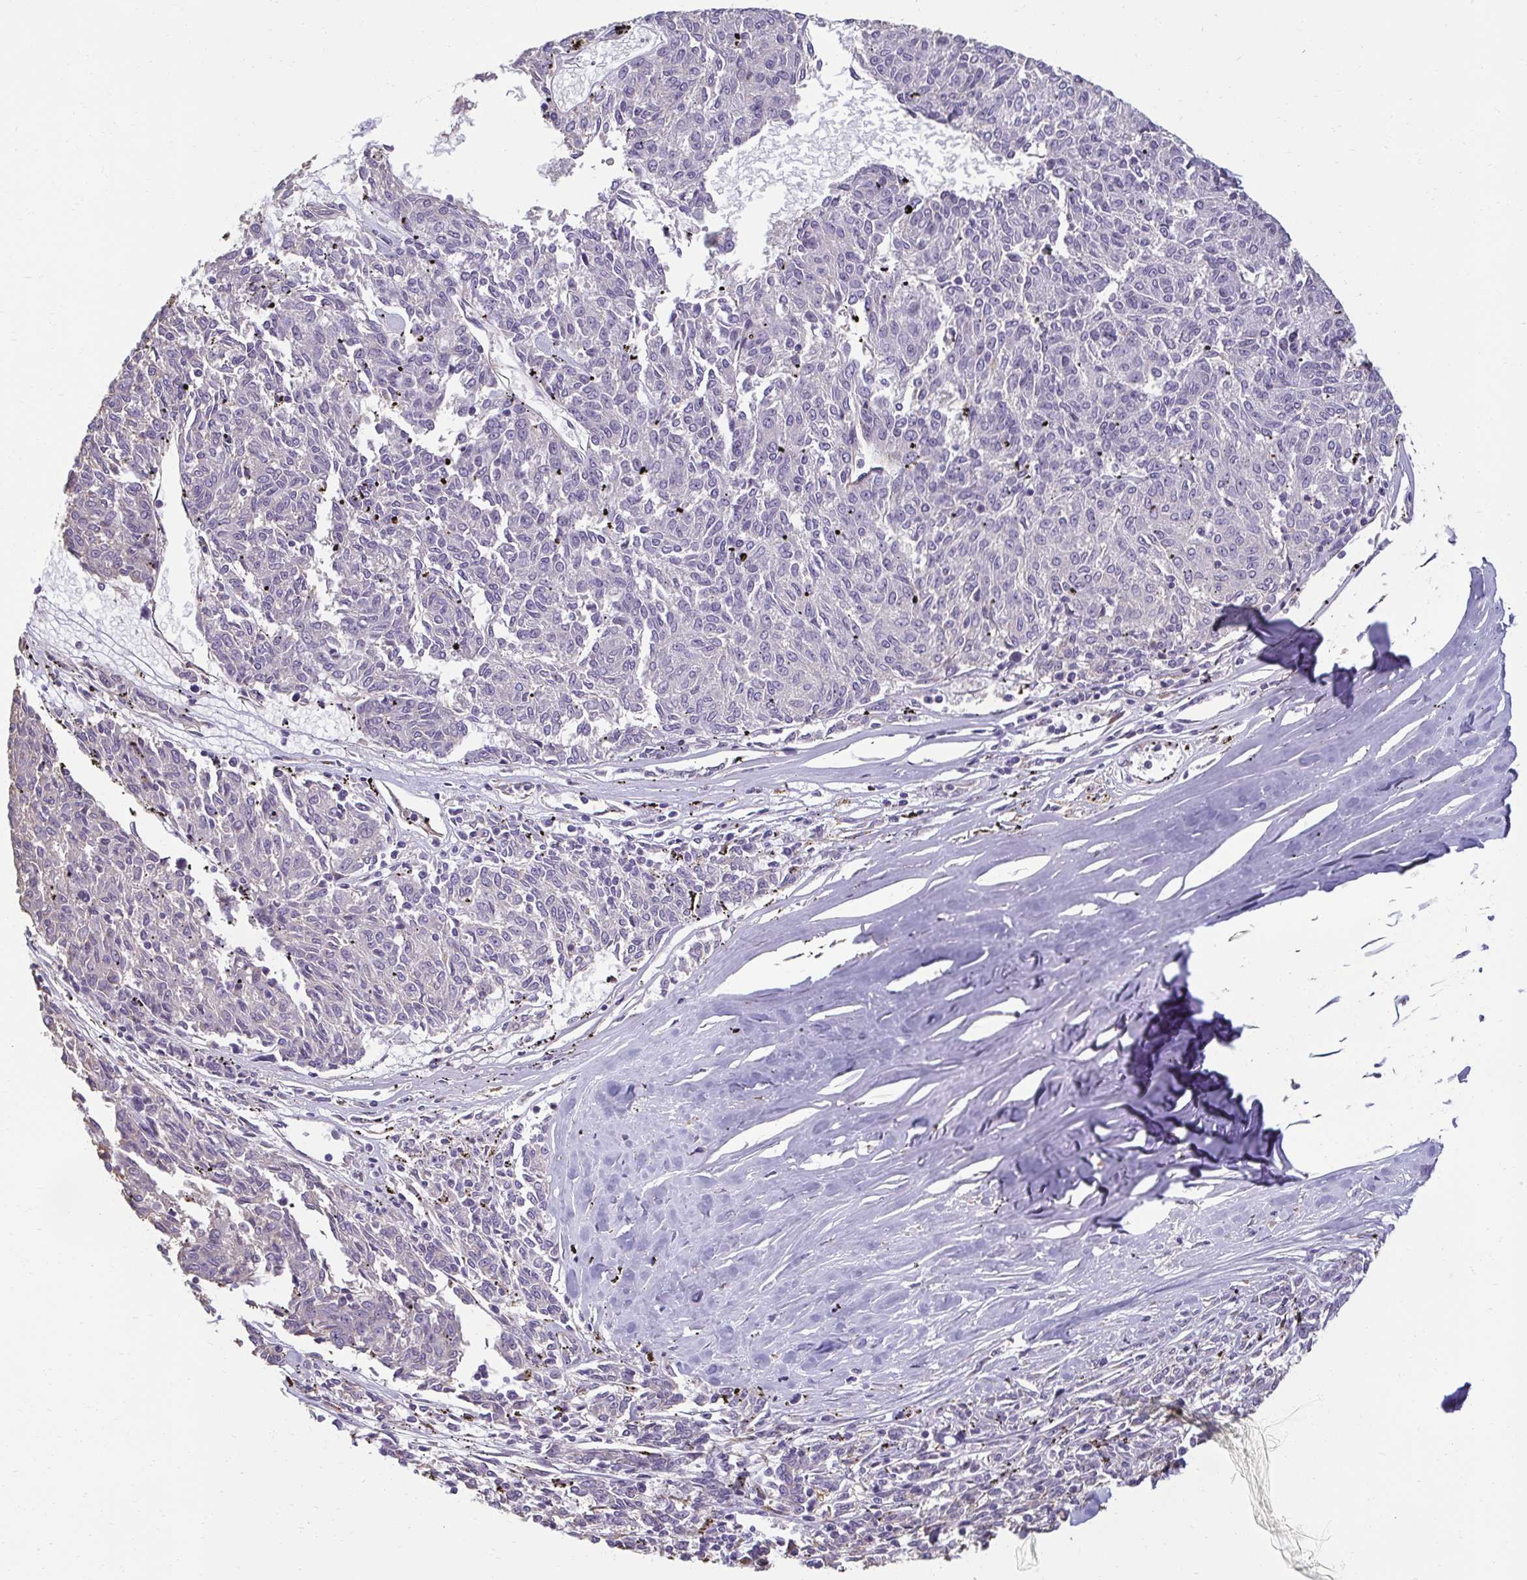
{"staining": {"intensity": "negative", "quantity": "none", "location": "none"}, "tissue": "melanoma", "cell_type": "Tumor cells", "image_type": "cancer", "snomed": [{"axis": "morphology", "description": "Malignant melanoma, NOS"}, {"axis": "topography", "description": "Skin"}], "caption": "High magnification brightfield microscopy of malignant melanoma stained with DAB (3,3'-diaminobenzidine) (brown) and counterstained with hematoxylin (blue): tumor cells show no significant positivity.", "gene": "PDE2A", "patient": {"sex": "female", "age": 72}}